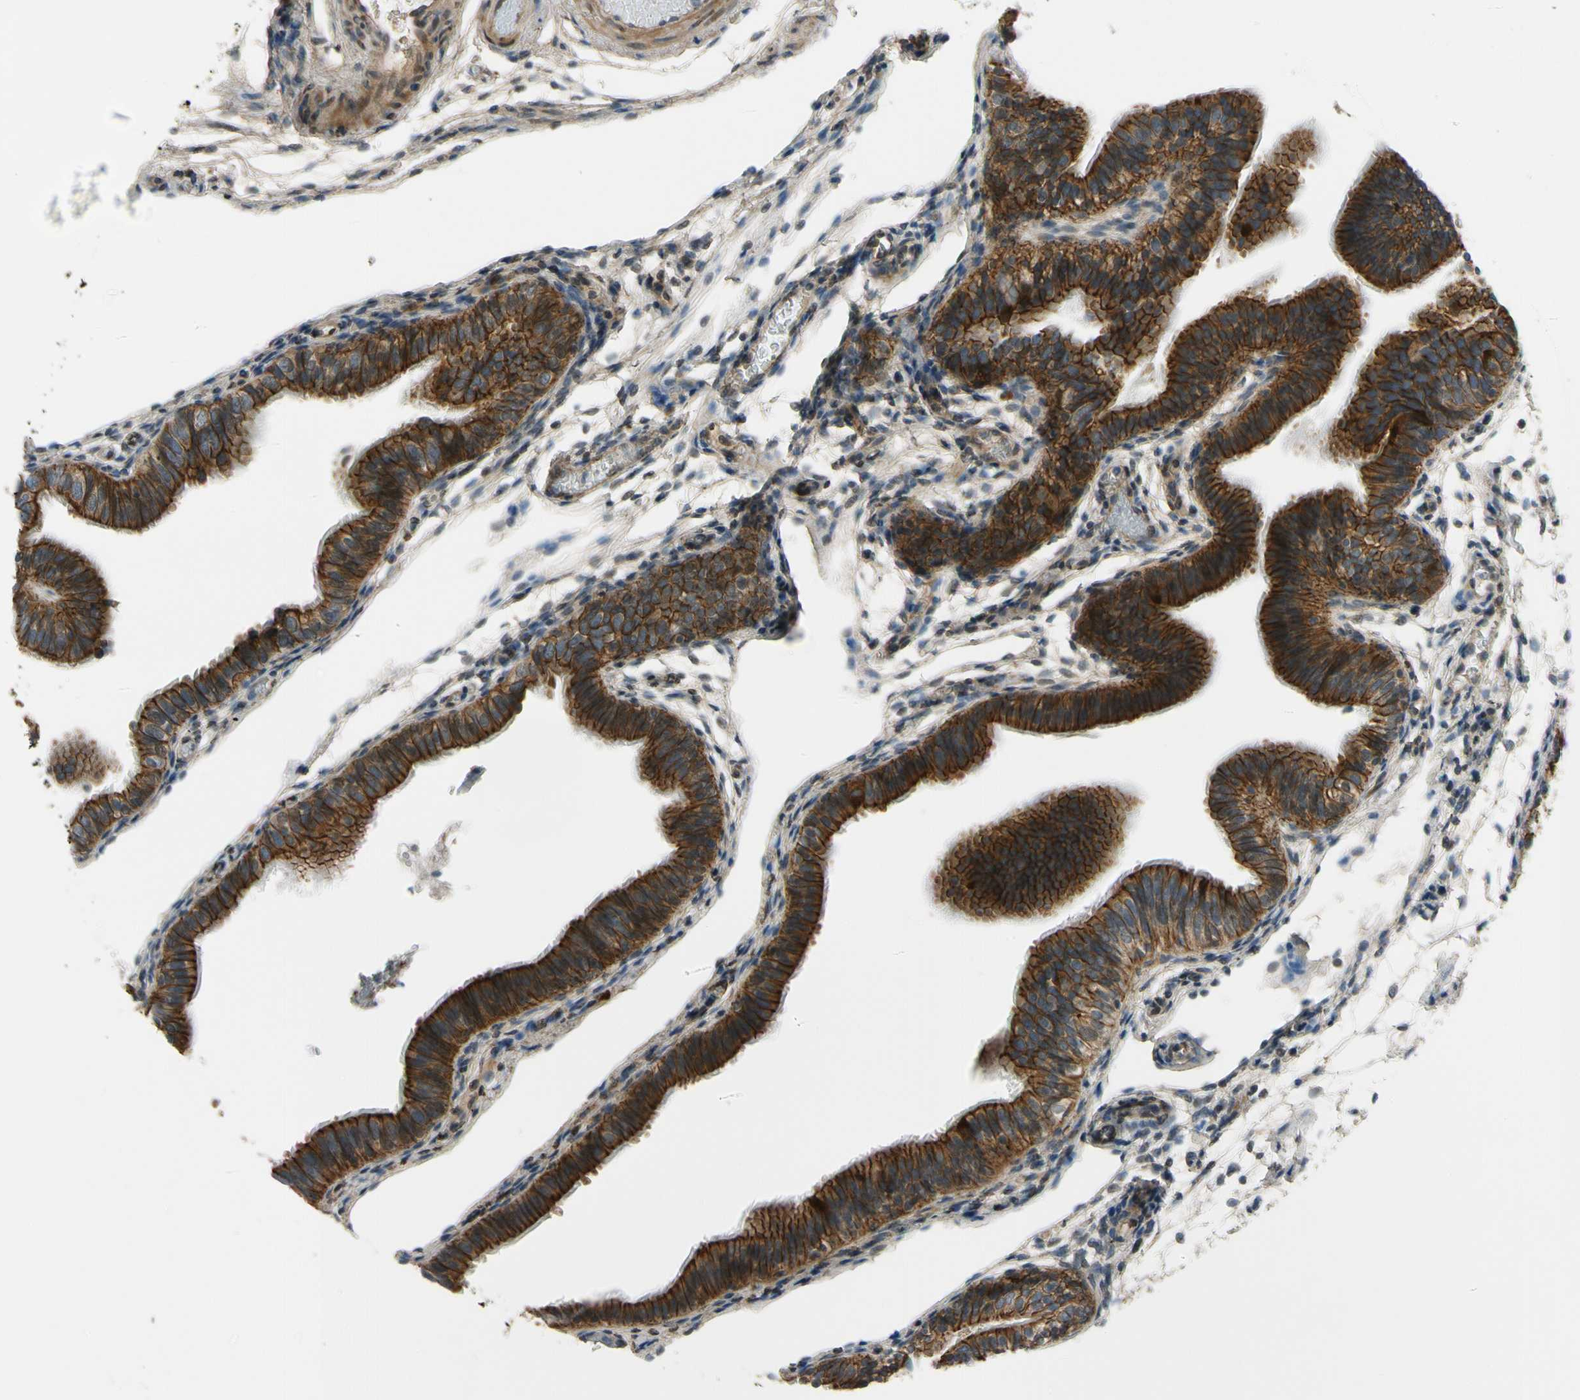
{"staining": {"intensity": "strong", "quantity": ">75%", "location": "cytoplasmic/membranous"}, "tissue": "fallopian tube", "cell_type": "Glandular cells", "image_type": "normal", "snomed": [{"axis": "morphology", "description": "Normal tissue, NOS"}, {"axis": "morphology", "description": "Dermoid, NOS"}, {"axis": "topography", "description": "Fallopian tube"}], "caption": "This photomicrograph shows unremarkable fallopian tube stained with immunohistochemistry to label a protein in brown. The cytoplasmic/membranous of glandular cells show strong positivity for the protein. Nuclei are counter-stained blue.", "gene": "MST1R", "patient": {"sex": "female", "age": 33}}